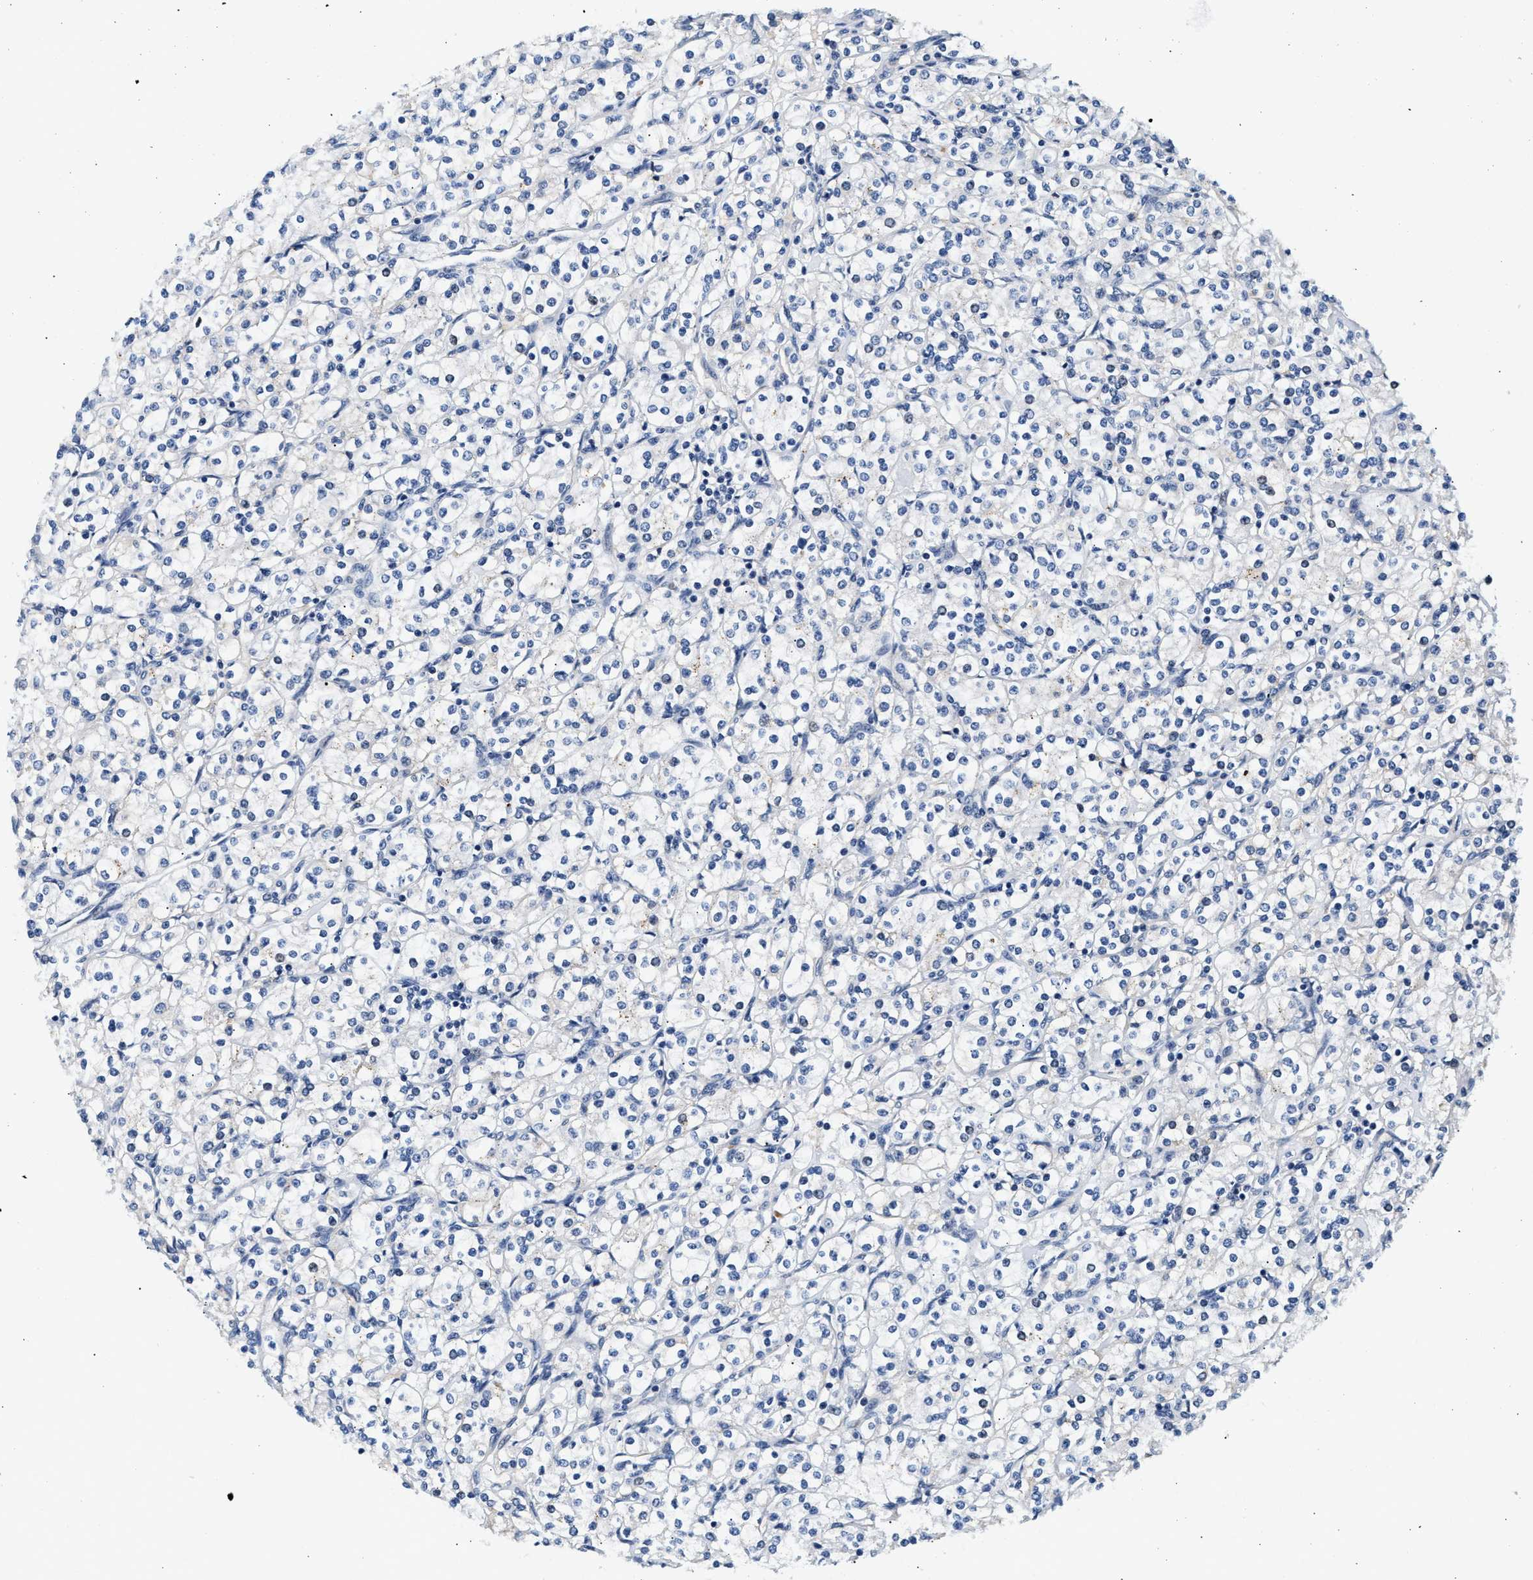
{"staining": {"intensity": "negative", "quantity": "none", "location": "none"}, "tissue": "renal cancer", "cell_type": "Tumor cells", "image_type": "cancer", "snomed": [{"axis": "morphology", "description": "Adenocarcinoma, NOS"}, {"axis": "topography", "description": "Kidney"}], "caption": "DAB (3,3'-diaminobenzidine) immunohistochemical staining of renal cancer exhibits no significant positivity in tumor cells. Nuclei are stained in blue.", "gene": "MED22", "patient": {"sex": "male", "age": 77}}